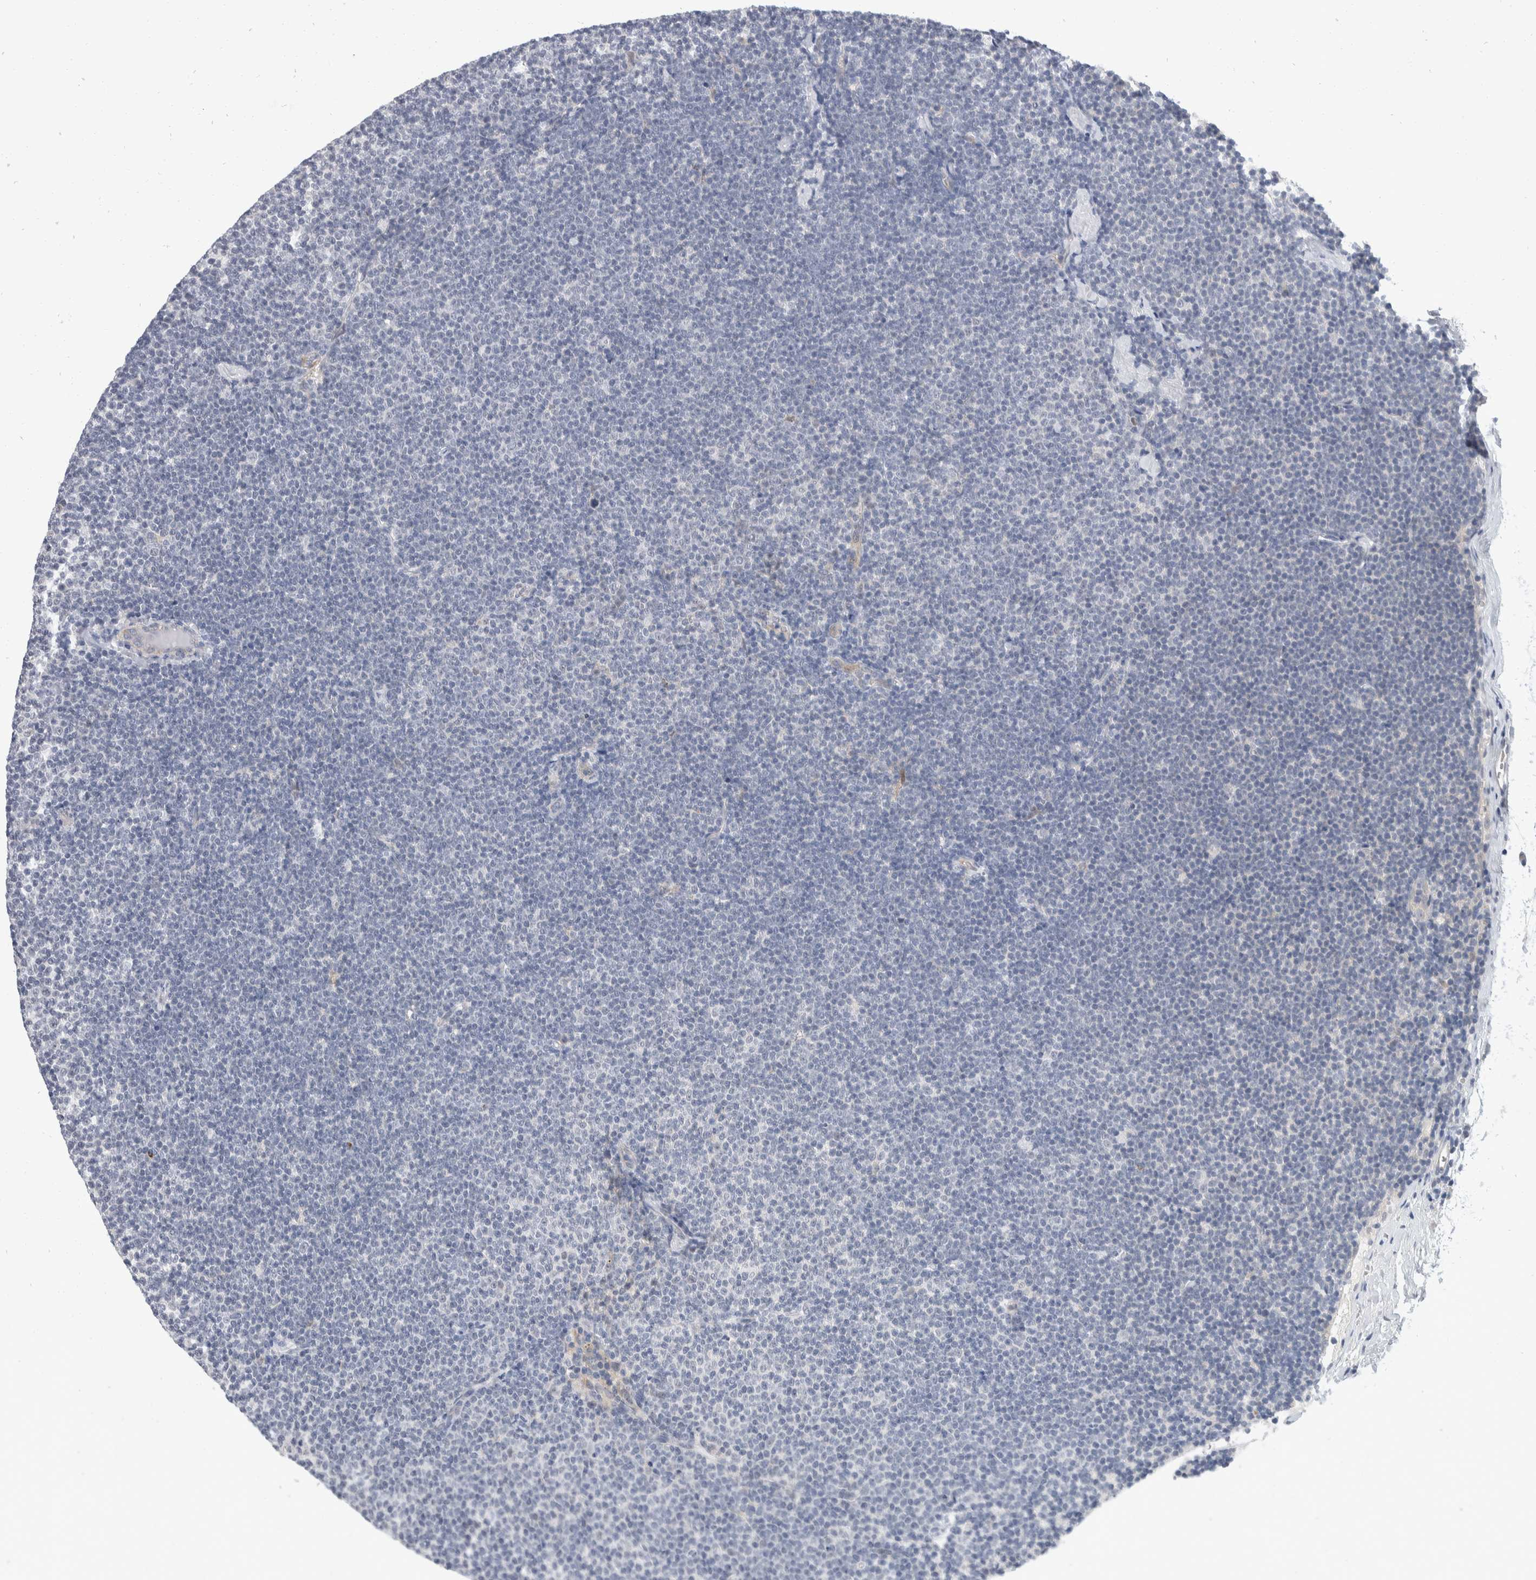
{"staining": {"intensity": "negative", "quantity": "none", "location": "none"}, "tissue": "lymphoma", "cell_type": "Tumor cells", "image_type": "cancer", "snomed": [{"axis": "morphology", "description": "Malignant lymphoma, non-Hodgkin's type, Low grade"}, {"axis": "topography", "description": "Lymph node"}], "caption": "There is no significant expression in tumor cells of malignant lymphoma, non-Hodgkin's type (low-grade).", "gene": "CATSPERD", "patient": {"sex": "female", "age": 53}}